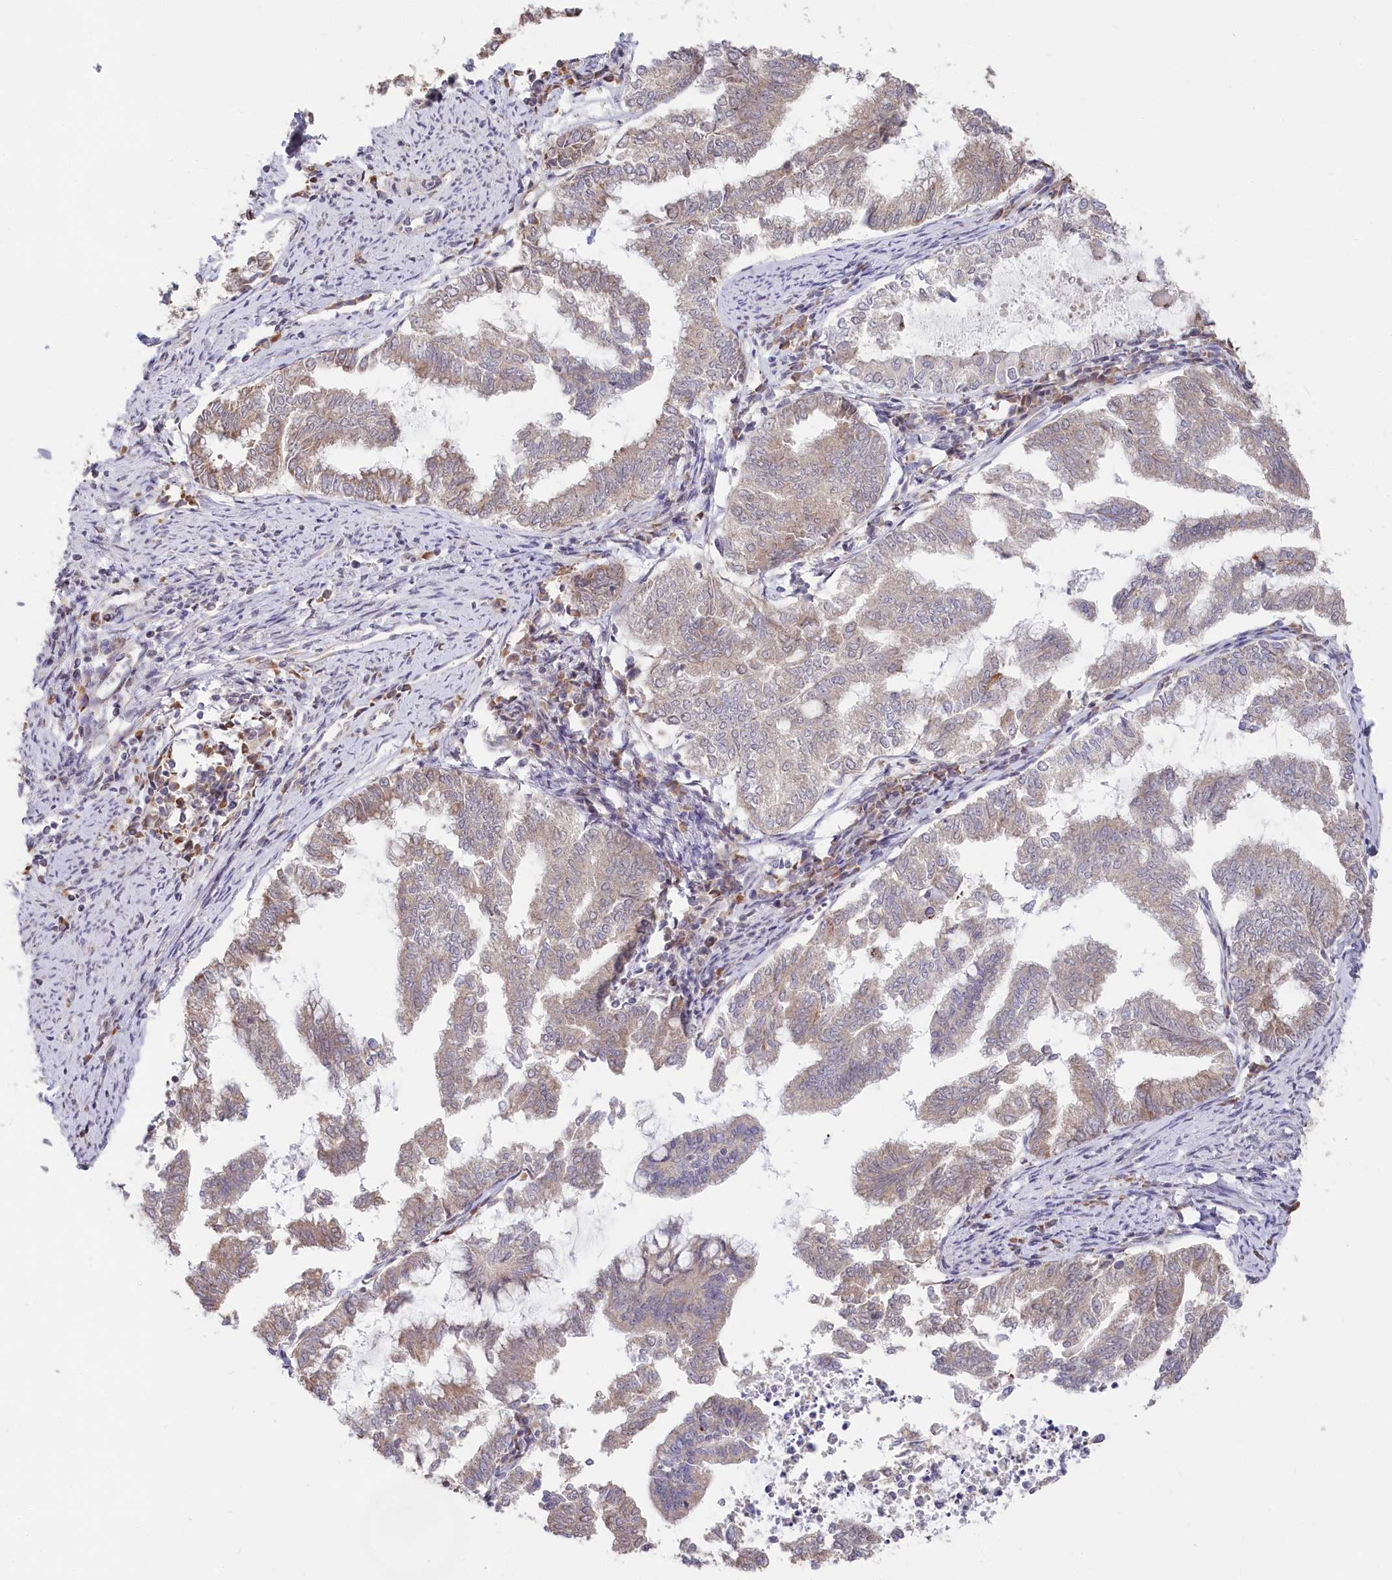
{"staining": {"intensity": "weak", "quantity": "<25%", "location": "cytoplasmic/membranous"}, "tissue": "endometrial cancer", "cell_type": "Tumor cells", "image_type": "cancer", "snomed": [{"axis": "morphology", "description": "Adenocarcinoma, NOS"}, {"axis": "topography", "description": "Endometrium"}], "caption": "This is an immunohistochemistry (IHC) image of human endometrial adenocarcinoma. There is no staining in tumor cells.", "gene": "CGGBP1", "patient": {"sex": "female", "age": 79}}